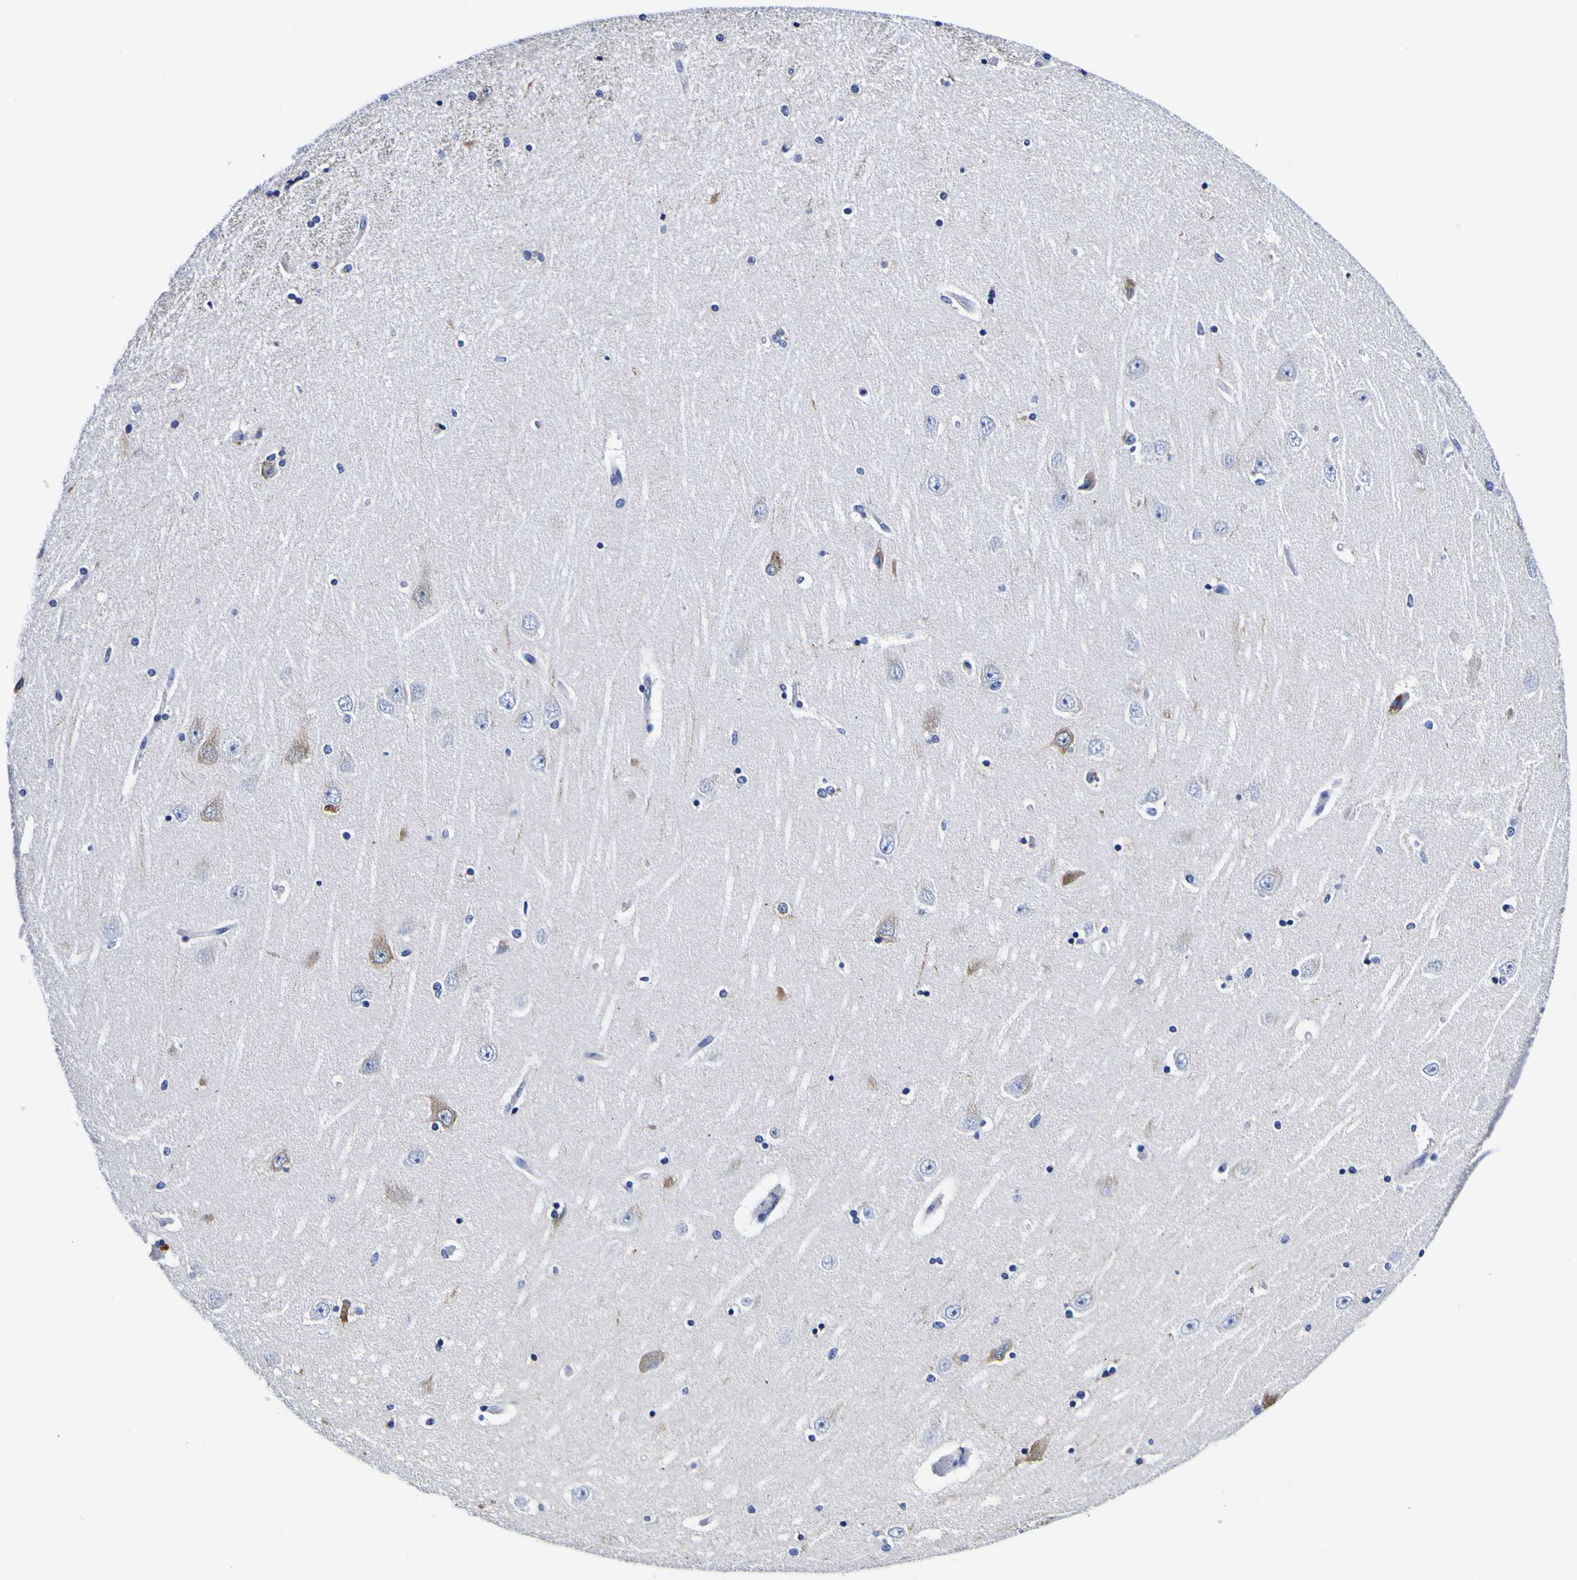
{"staining": {"intensity": "negative", "quantity": "none", "location": "none"}, "tissue": "hippocampus", "cell_type": "Glial cells", "image_type": "normal", "snomed": [{"axis": "morphology", "description": "Normal tissue, NOS"}, {"axis": "topography", "description": "Hippocampus"}], "caption": "Immunohistochemical staining of unremarkable human hippocampus demonstrates no significant expression in glial cells. The staining is performed using DAB brown chromogen with nuclei counter-stained in using hematoxylin.", "gene": "HLA", "patient": {"sex": "female", "age": 54}}